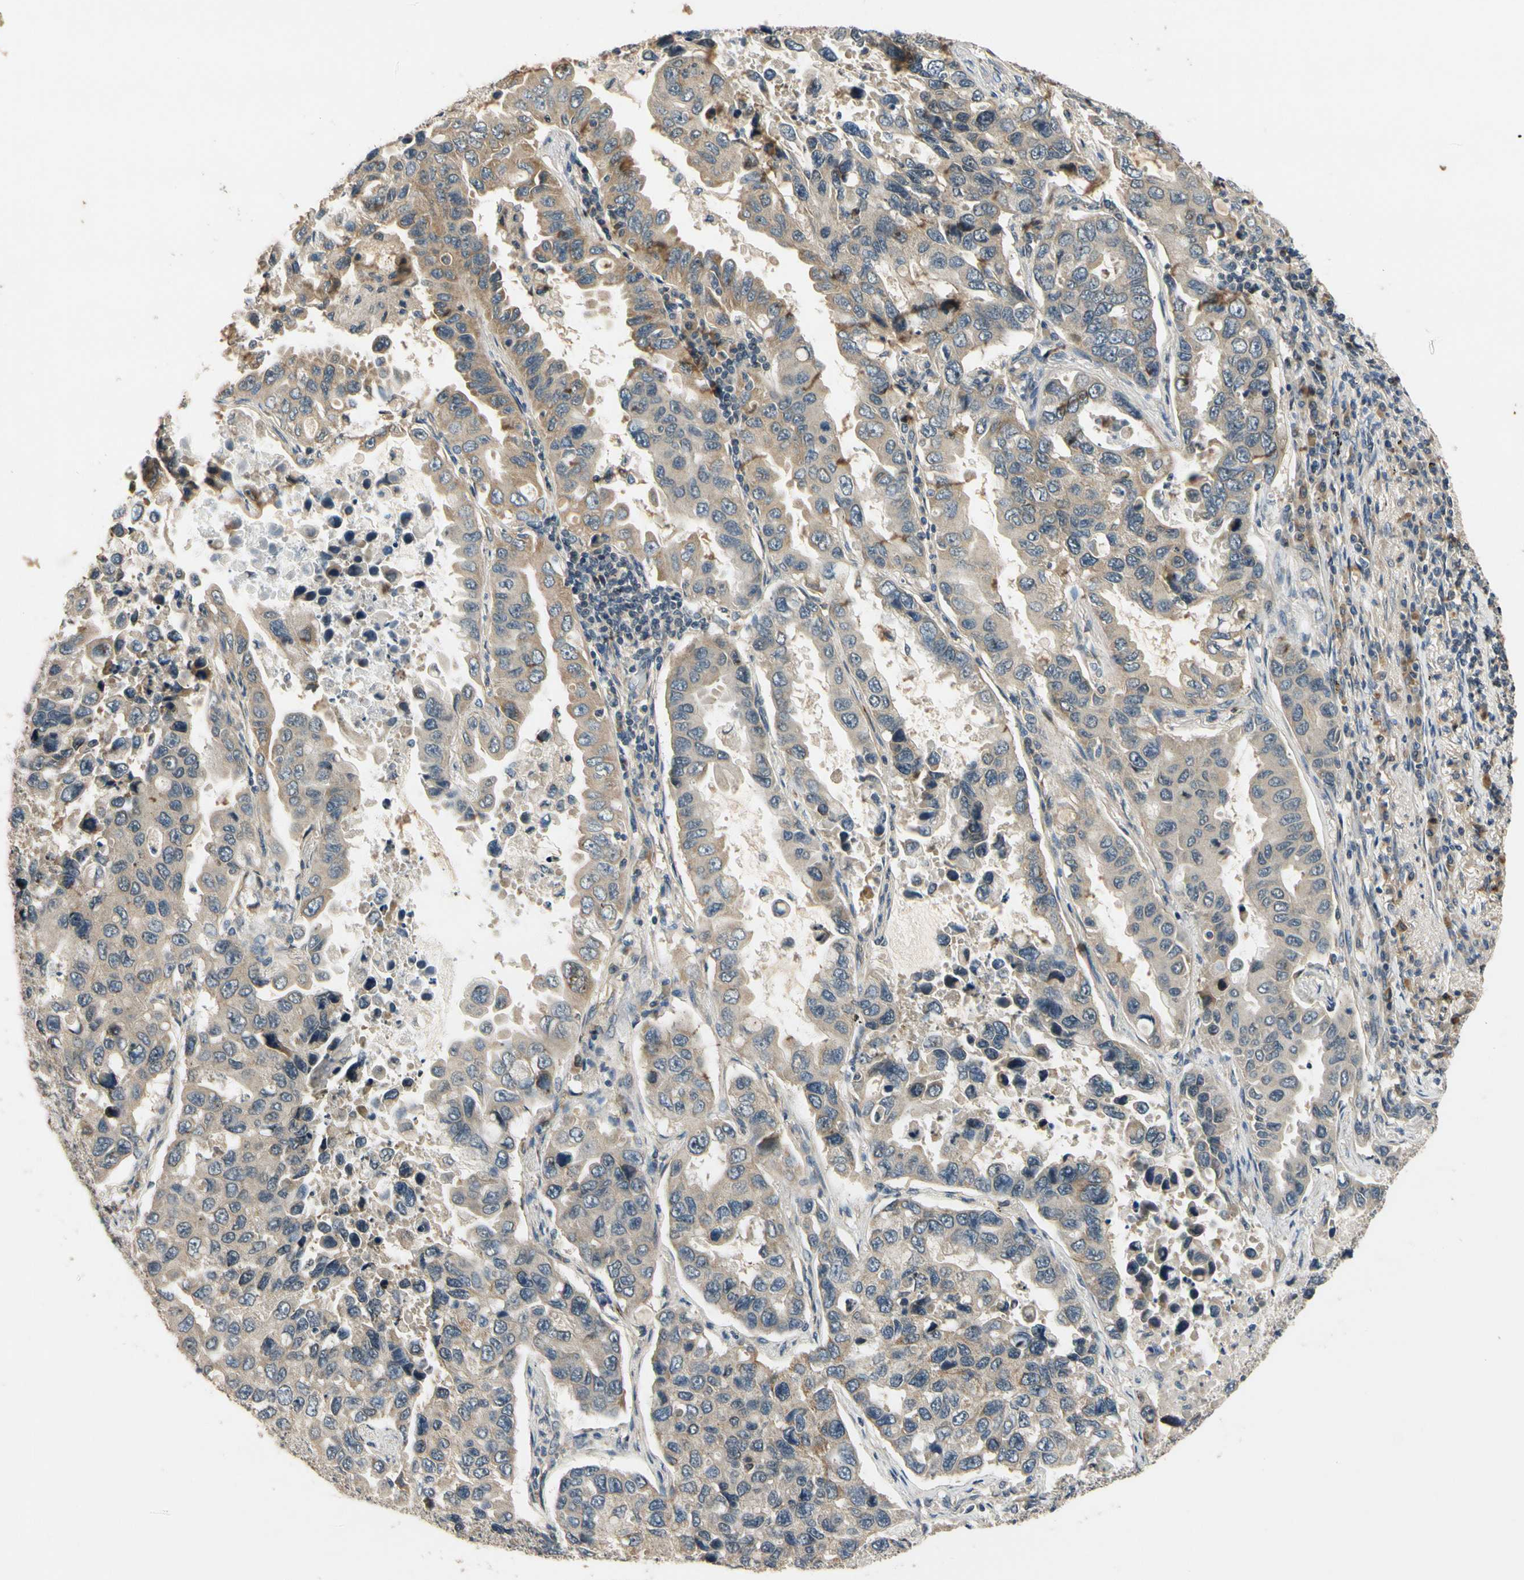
{"staining": {"intensity": "weak", "quantity": "25%-75%", "location": "cytoplasmic/membranous"}, "tissue": "lung cancer", "cell_type": "Tumor cells", "image_type": "cancer", "snomed": [{"axis": "morphology", "description": "Adenocarcinoma, NOS"}, {"axis": "topography", "description": "Lung"}], "caption": "Protein staining of lung cancer tissue shows weak cytoplasmic/membranous staining in approximately 25%-75% of tumor cells.", "gene": "ALKBH3", "patient": {"sex": "male", "age": 64}}